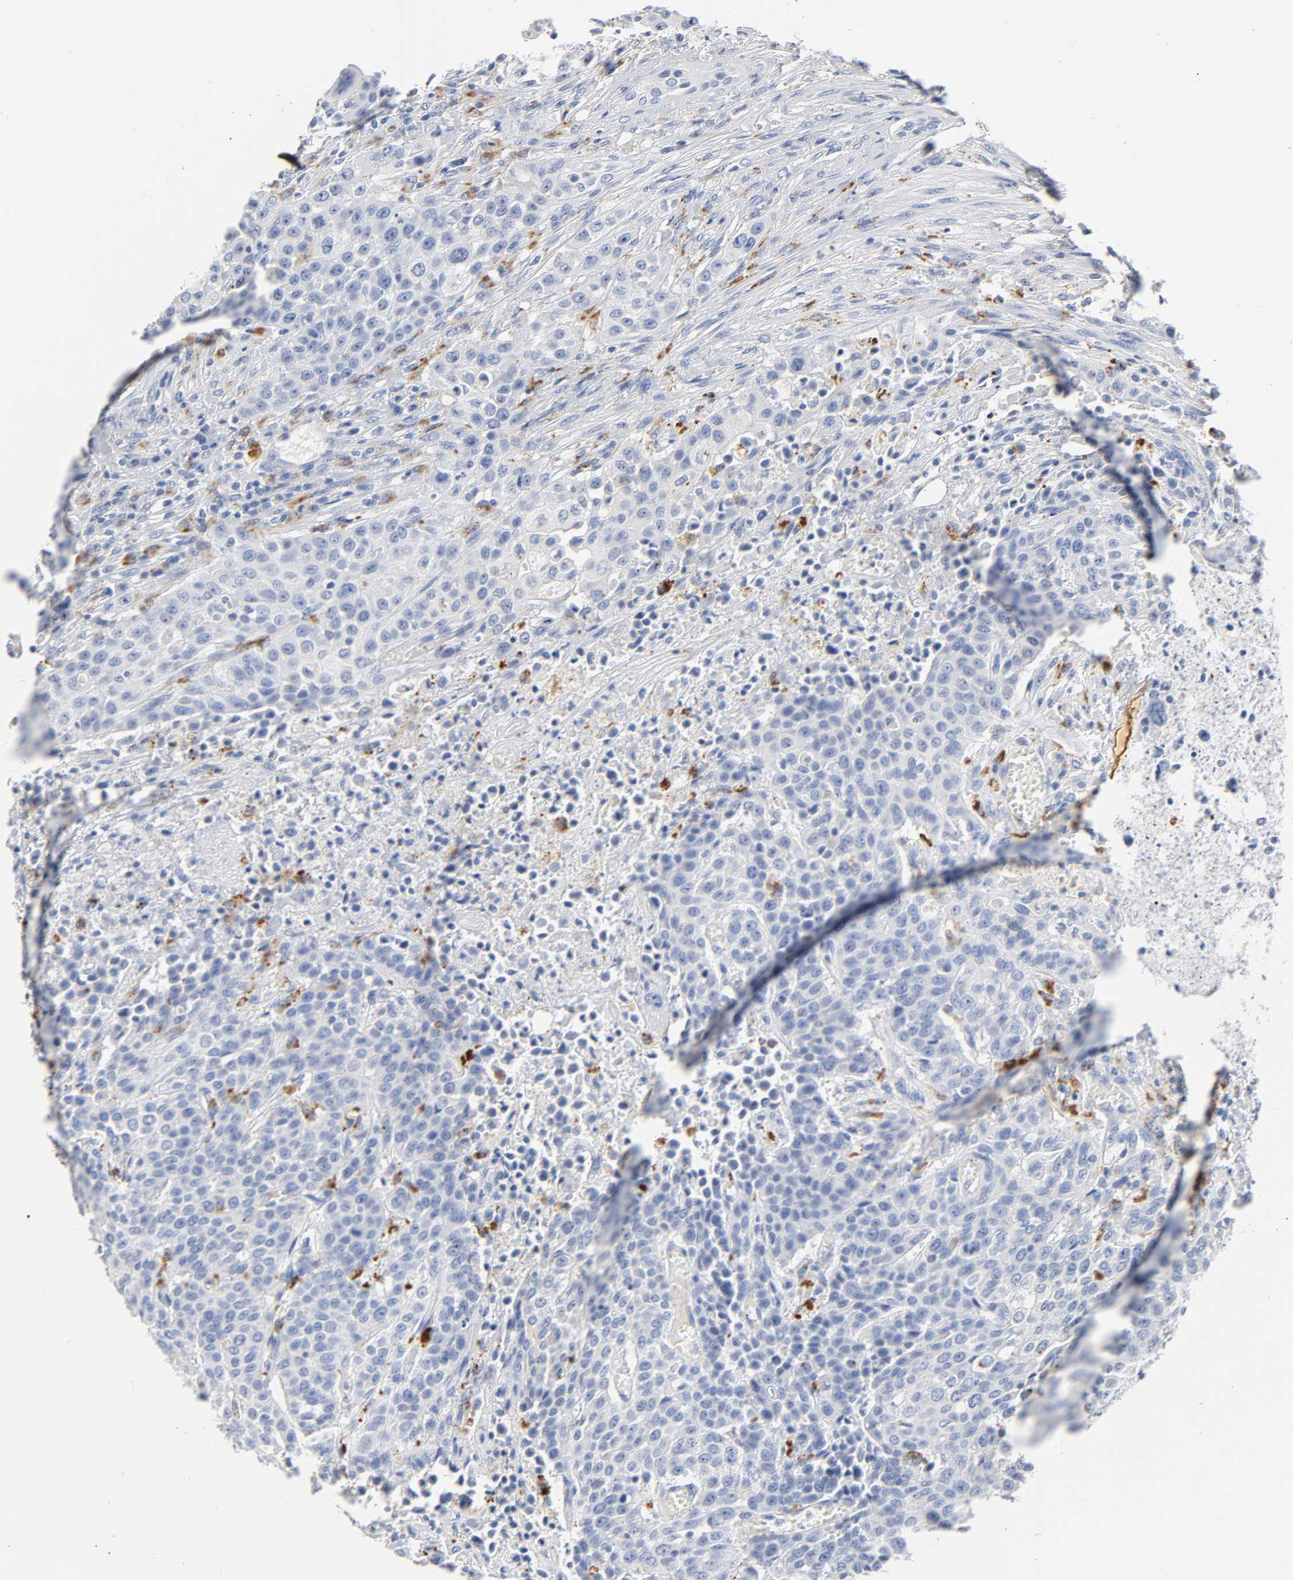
{"staining": {"intensity": "negative", "quantity": "none", "location": "none"}, "tissue": "urothelial cancer", "cell_type": "Tumor cells", "image_type": "cancer", "snomed": [{"axis": "morphology", "description": "Urothelial carcinoma, High grade"}, {"axis": "topography", "description": "Urinary bladder"}], "caption": "Immunohistochemistry micrograph of human urothelial cancer stained for a protein (brown), which reveals no positivity in tumor cells.", "gene": "PLP1", "patient": {"sex": "male", "age": 74}}